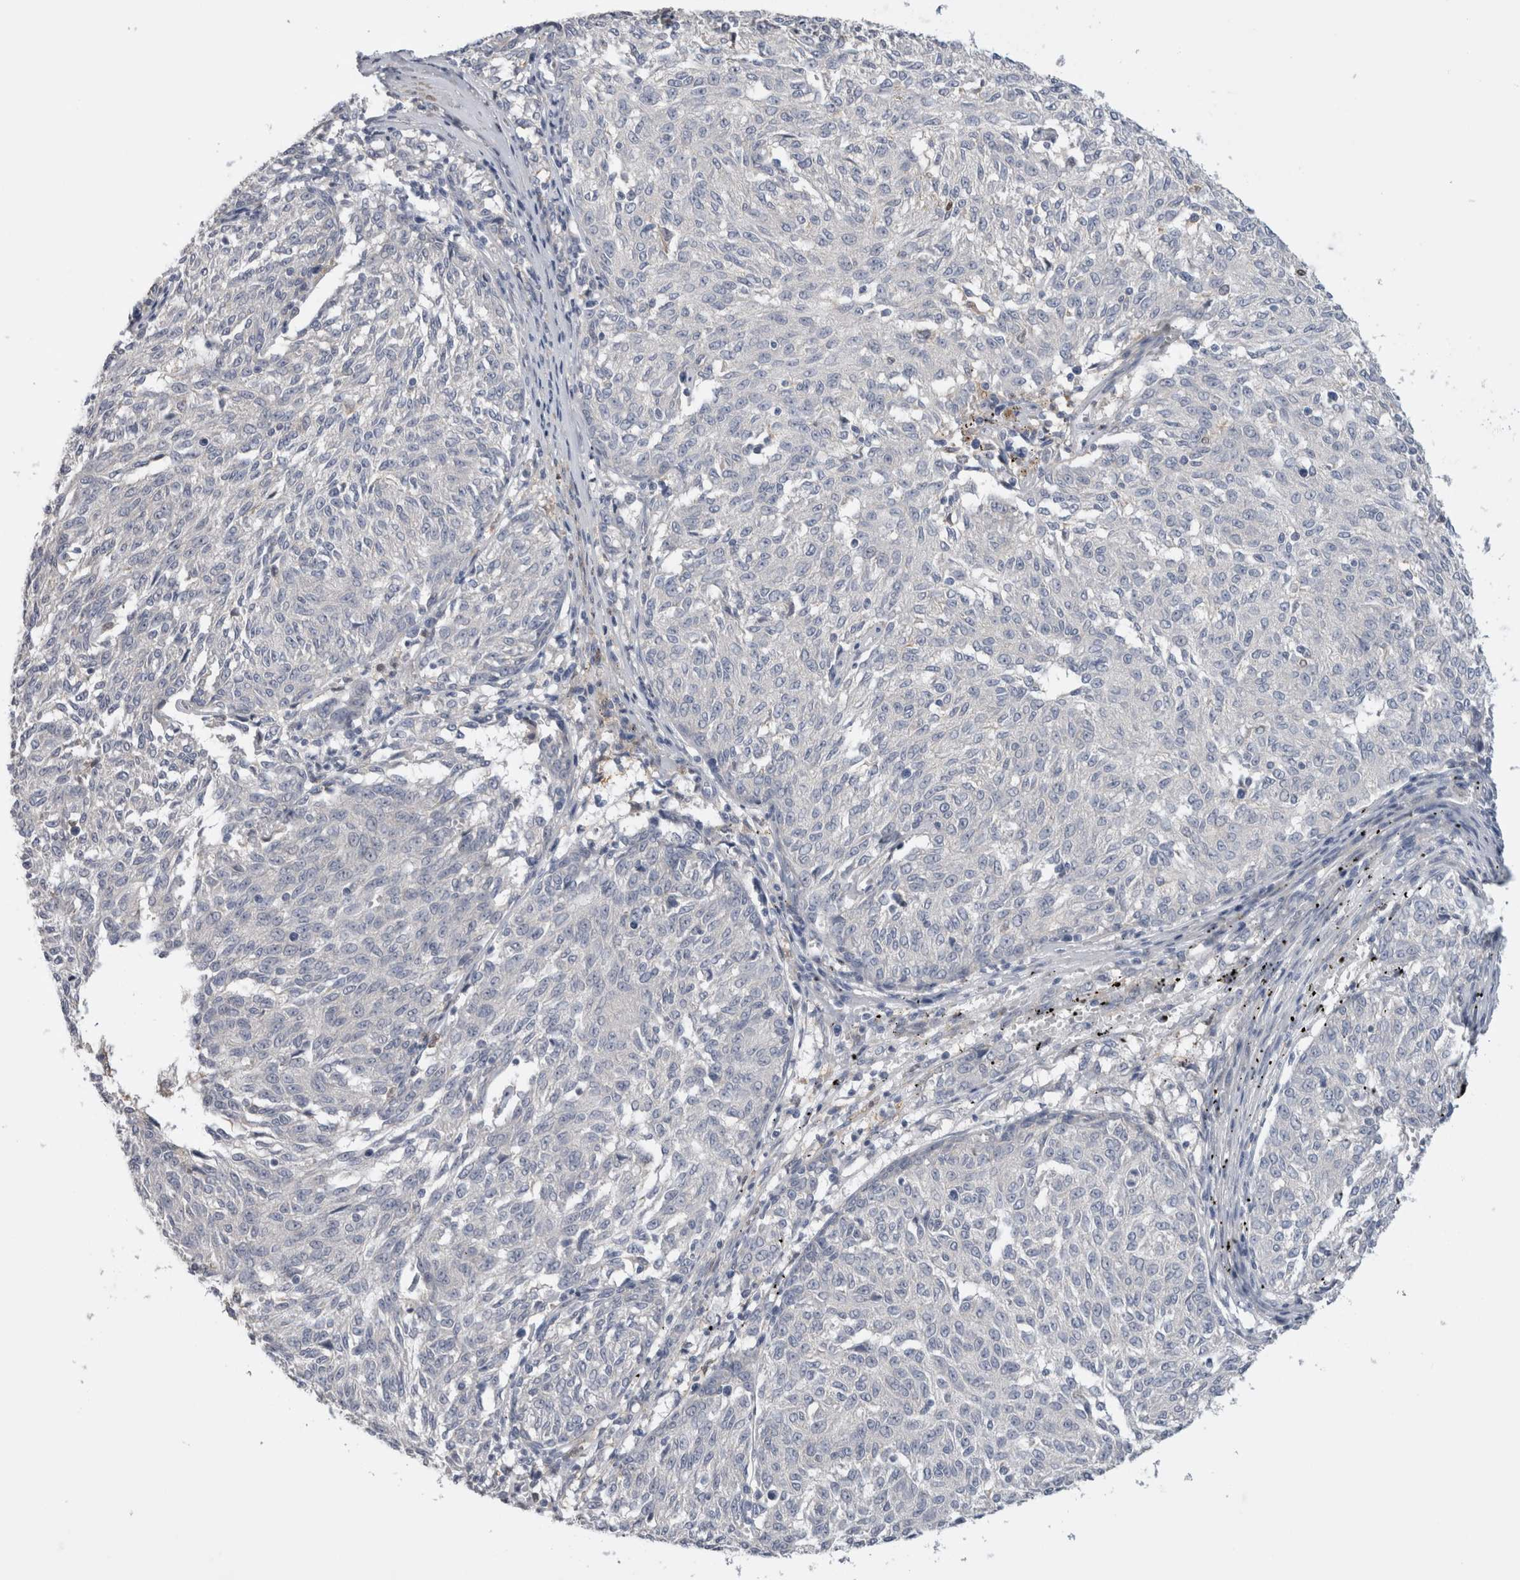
{"staining": {"intensity": "negative", "quantity": "none", "location": "none"}, "tissue": "melanoma", "cell_type": "Tumor cells", "image_type": "cancer", "snomed": [{"axis": "morphology", "description": "Malignant melanoma, NOS"}, {"axis": "topography", "description": "Skin"}], "caption": "A high-resolution image shows immunohistochemistry (IHC) staining of malignant melanoma, which reveals no significant staining in tumor cells. (DAB IHC, high magnification).", "gene": "SLC20A2", "patient": {"sex": "female", "age": 72}}